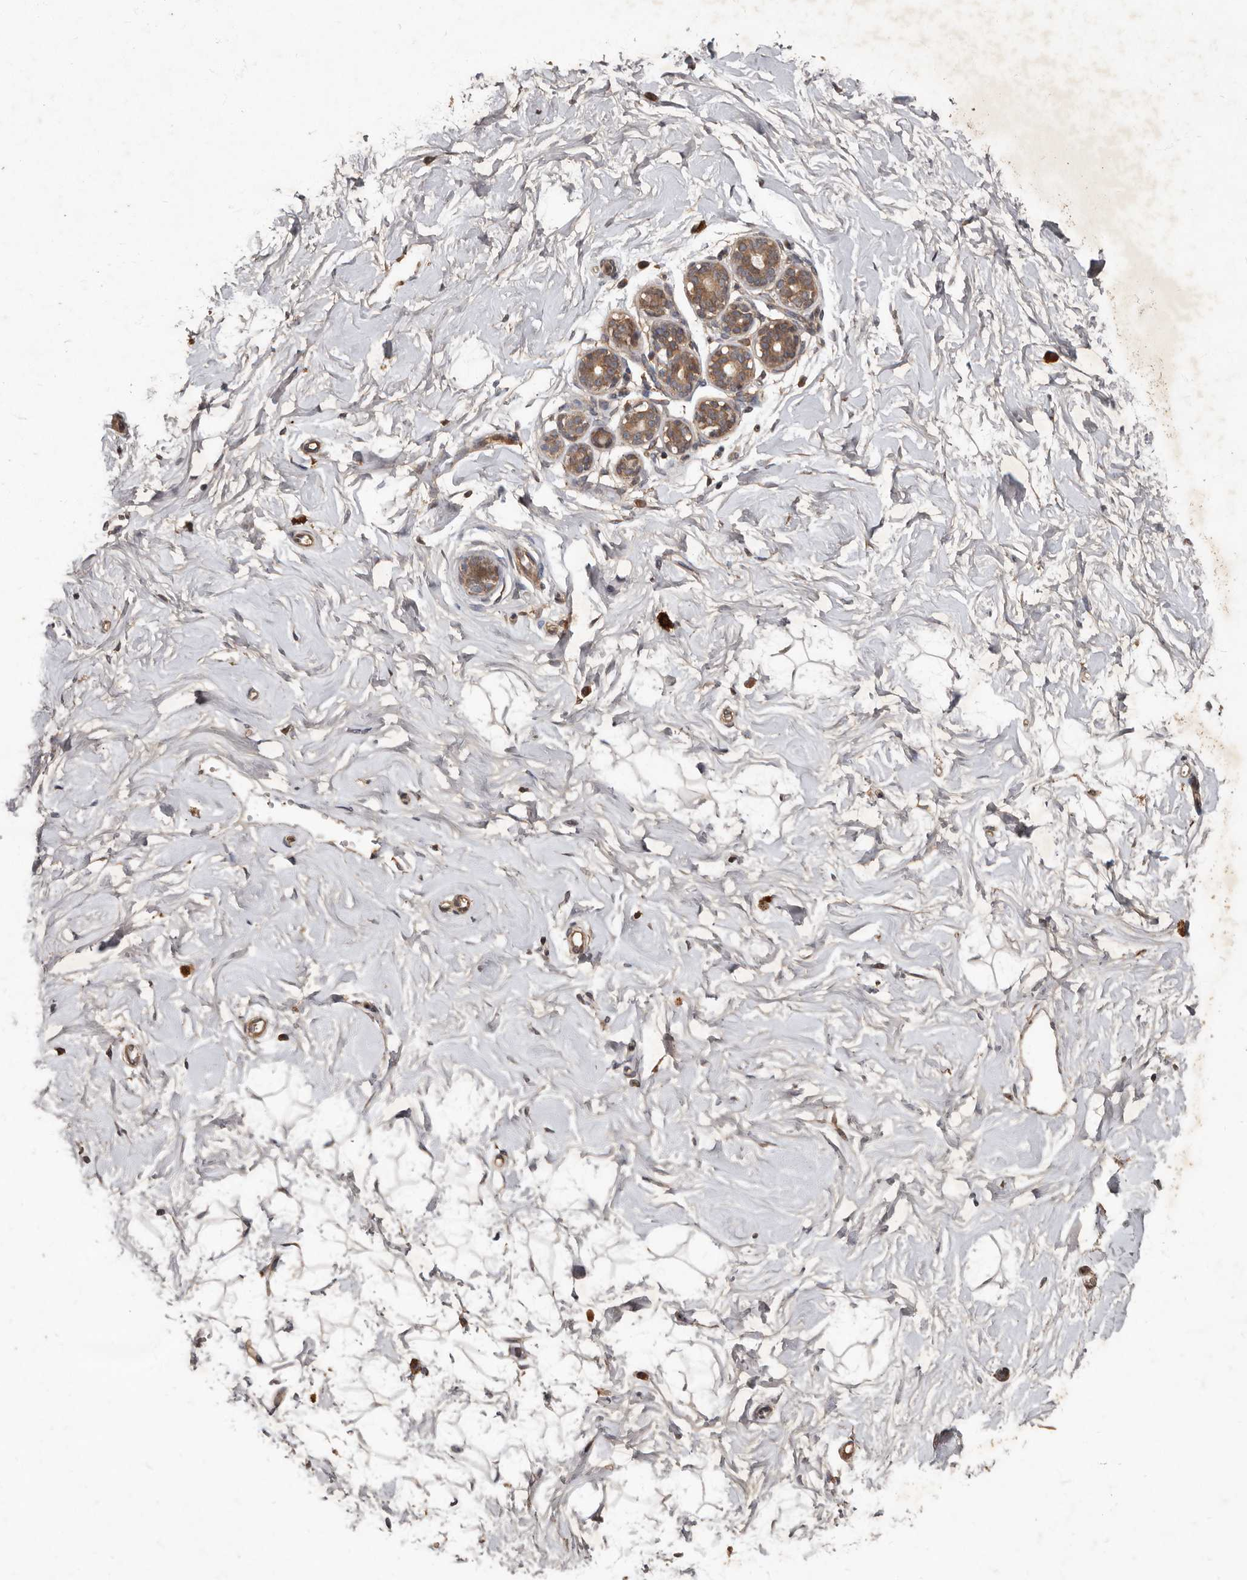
{"staining": {"intensity": "negative", "quantity": "none", "location": "none"}, "tissue": "breast", "cell_type": "Adipocytes", "image_type": "normal", "snomed": [{"axis": "morphology", "description": "Normal tissue, NOS"}, {"axis": "morphology", "description": "Adenoma, NOS"}, {"axis": "topography", "description": "Breast"}], "caption": "IHC photomicrograph of normal breast: human breast stained with DAB (3,3'-diaminobenzidine) reveals no significant protein staining in adipocytes.", "gene": "KIF26B", "patient": {"sex": "female", "age": 23}}